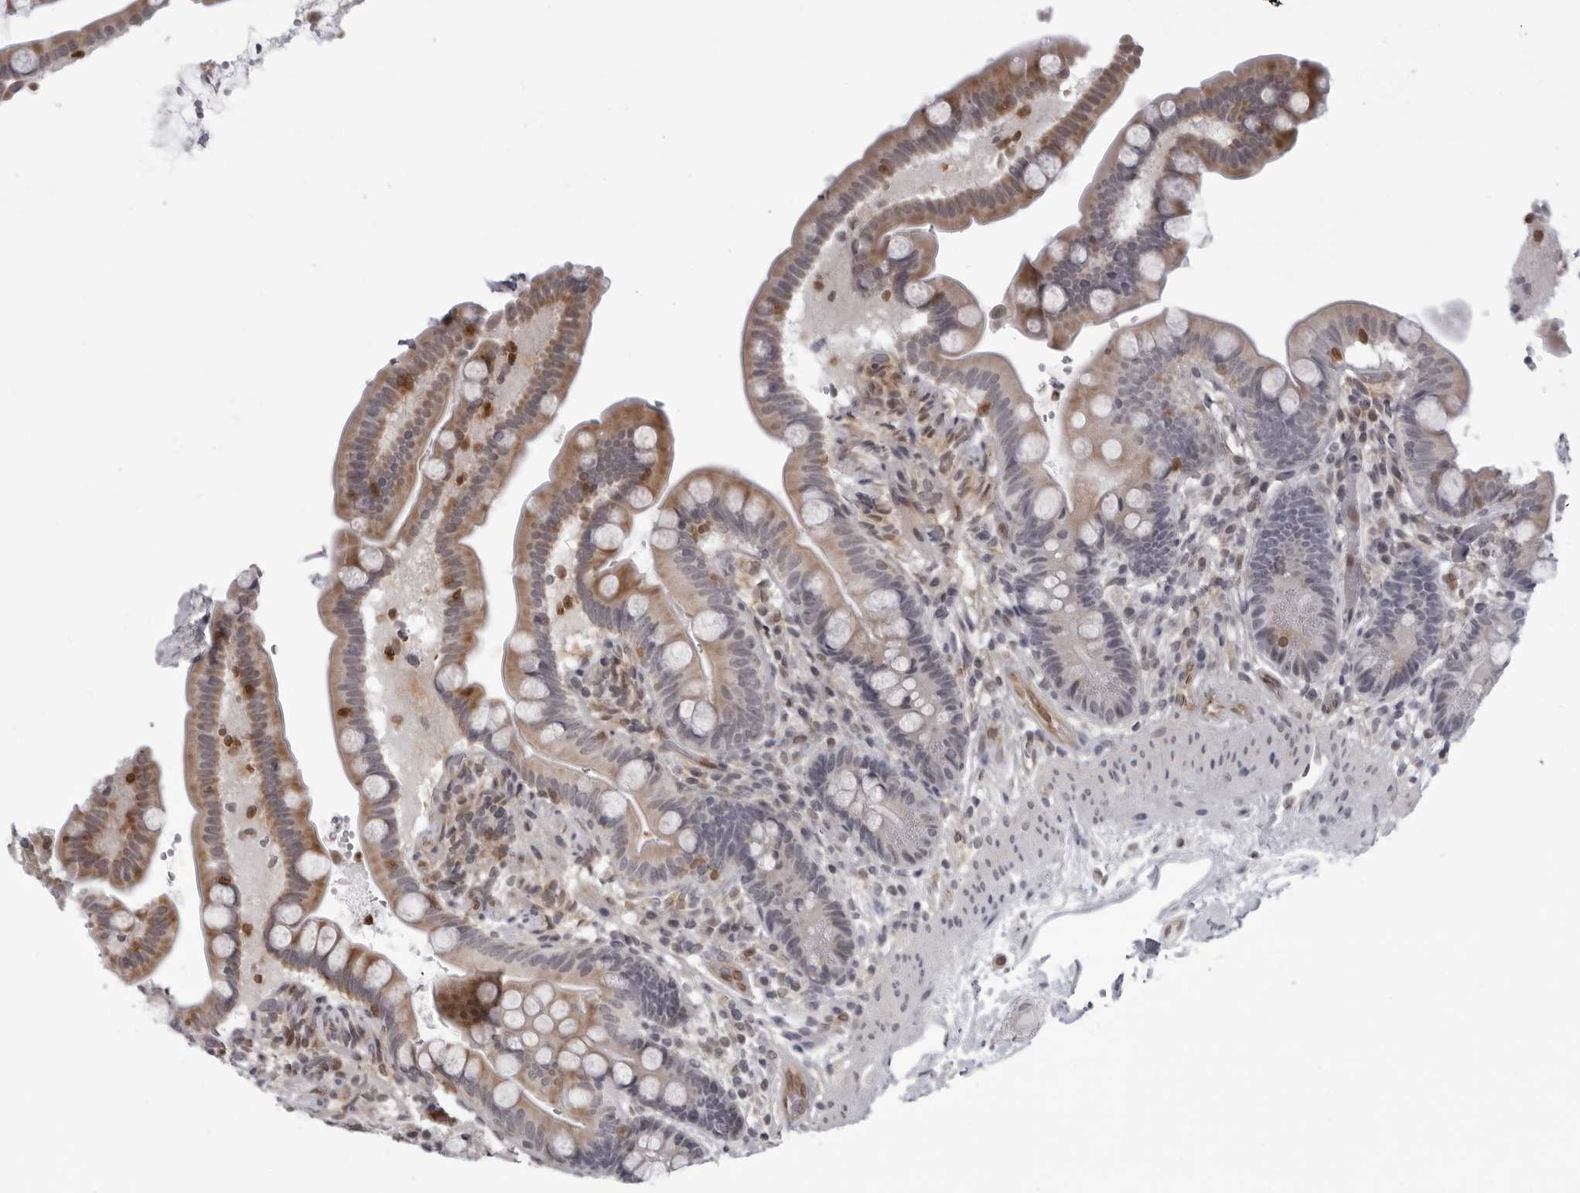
{"staining": {"intensity": "weak", "quantity": "<25%", "location": "cytoplasmic/membranous,nuclear"}, "tissue": "colon", "cell_type": "Endothelial cells", "image_type": "normal", "snomed": [{"axis": "morphology", "description": "Normal tissue, NOS"}, {"axis": "topography", "description": "Smooth muscle"}, {"axis": "topography", "description": "Colon"}], "caption": "There is no significant staining in endothelial cells of colon. (DAB (3,3'-diaminobenzidine) IHC with hematoxylin counter stain).", "gene": "MAPK12", "patient": {"sex": "male", "age": 73}}